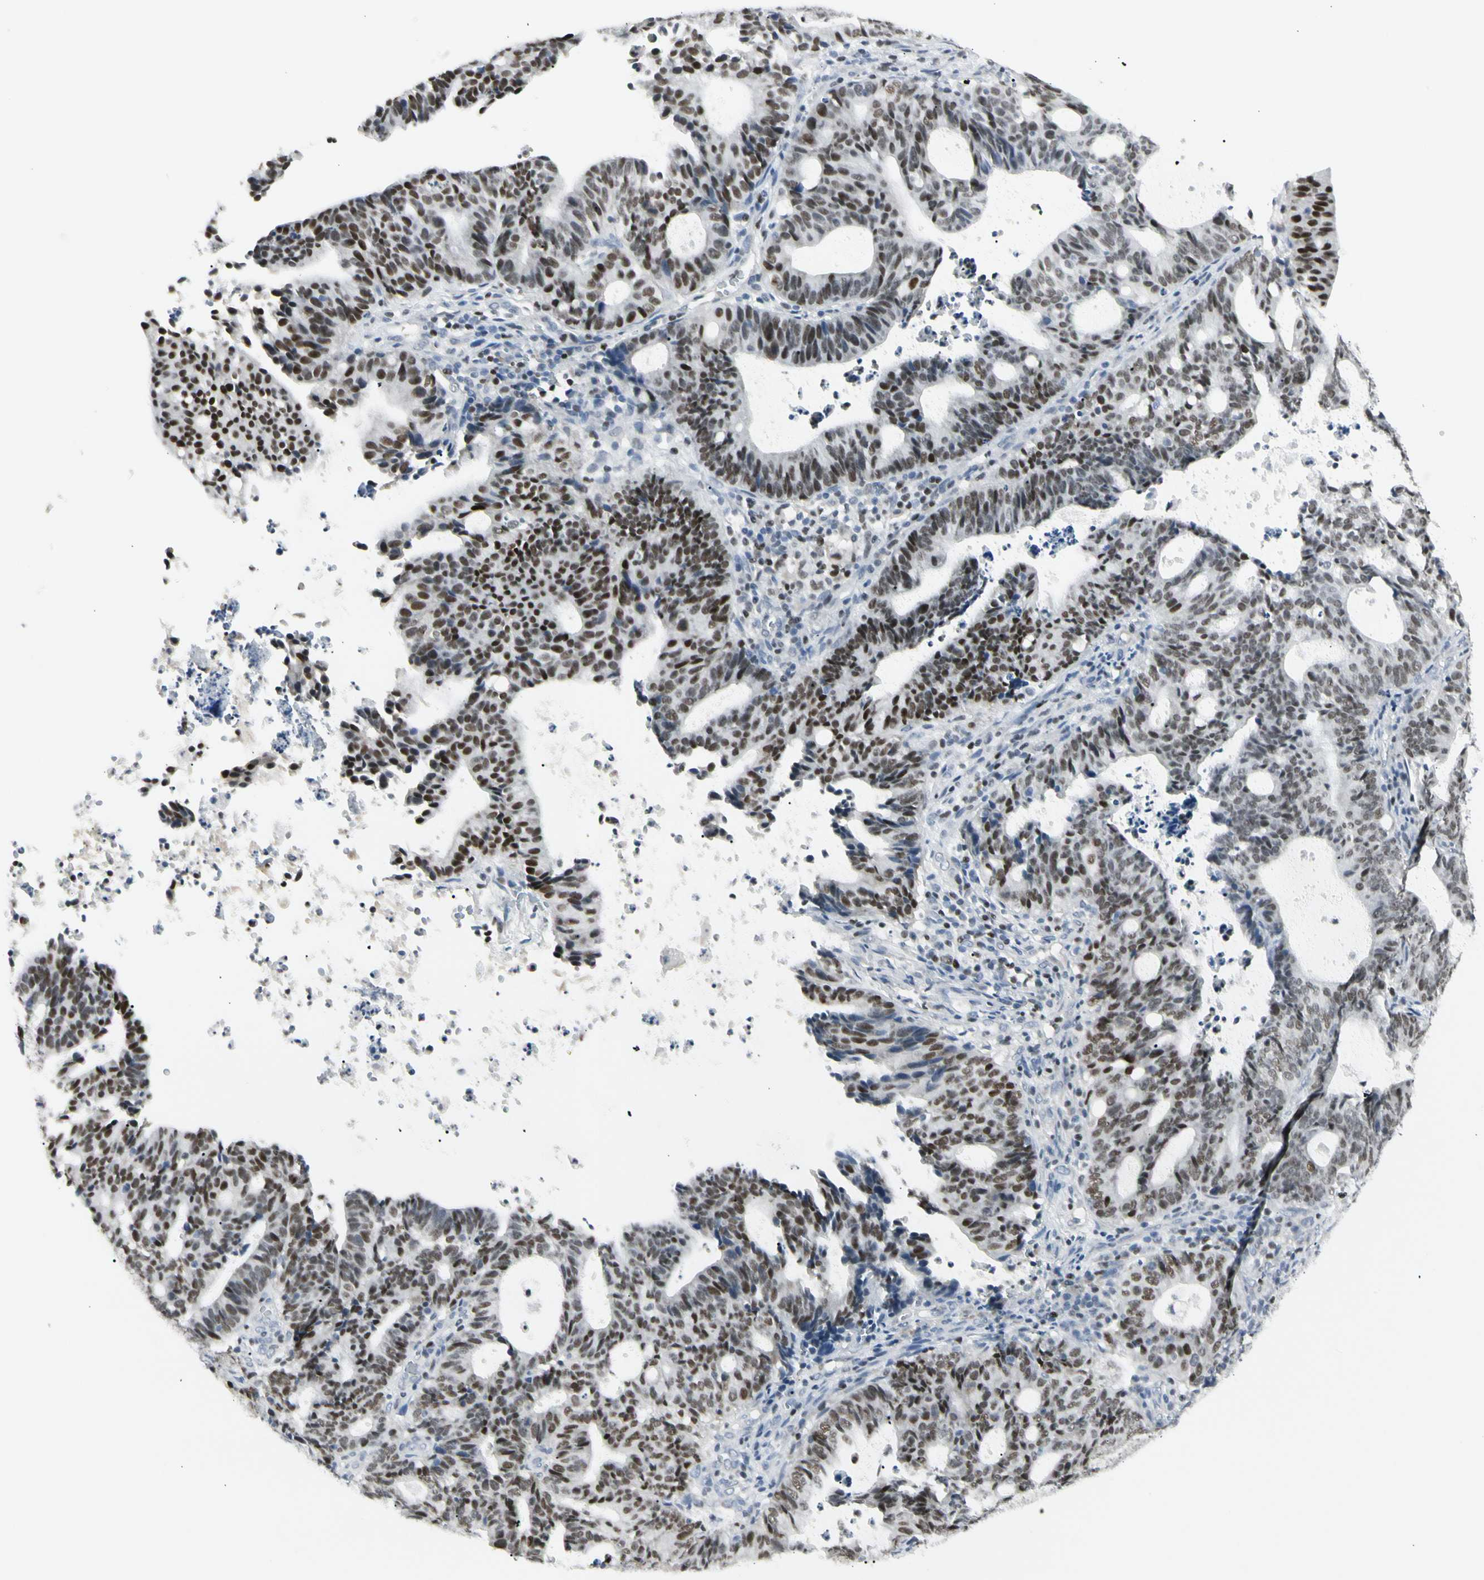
{"staining": {"intensity": "moderate", "quantity": ">75%", "location": "nuclear"}, "tissue": "endometrial cancer", "cell_type": "Tumor cells", "image_type": "cancer", "snomed": [{"axis": "morphology", "description": "Adenocarcinoma, NOS"}, {"axis": "topography", "description": "Uterus"}], "caption": "Adenocarcinoma (endometrial) stained with a protein marker displays moderate staining in tumor cells.", "gene": "ZBTB7B", "patient": {"sex": "female", "age": 83}}